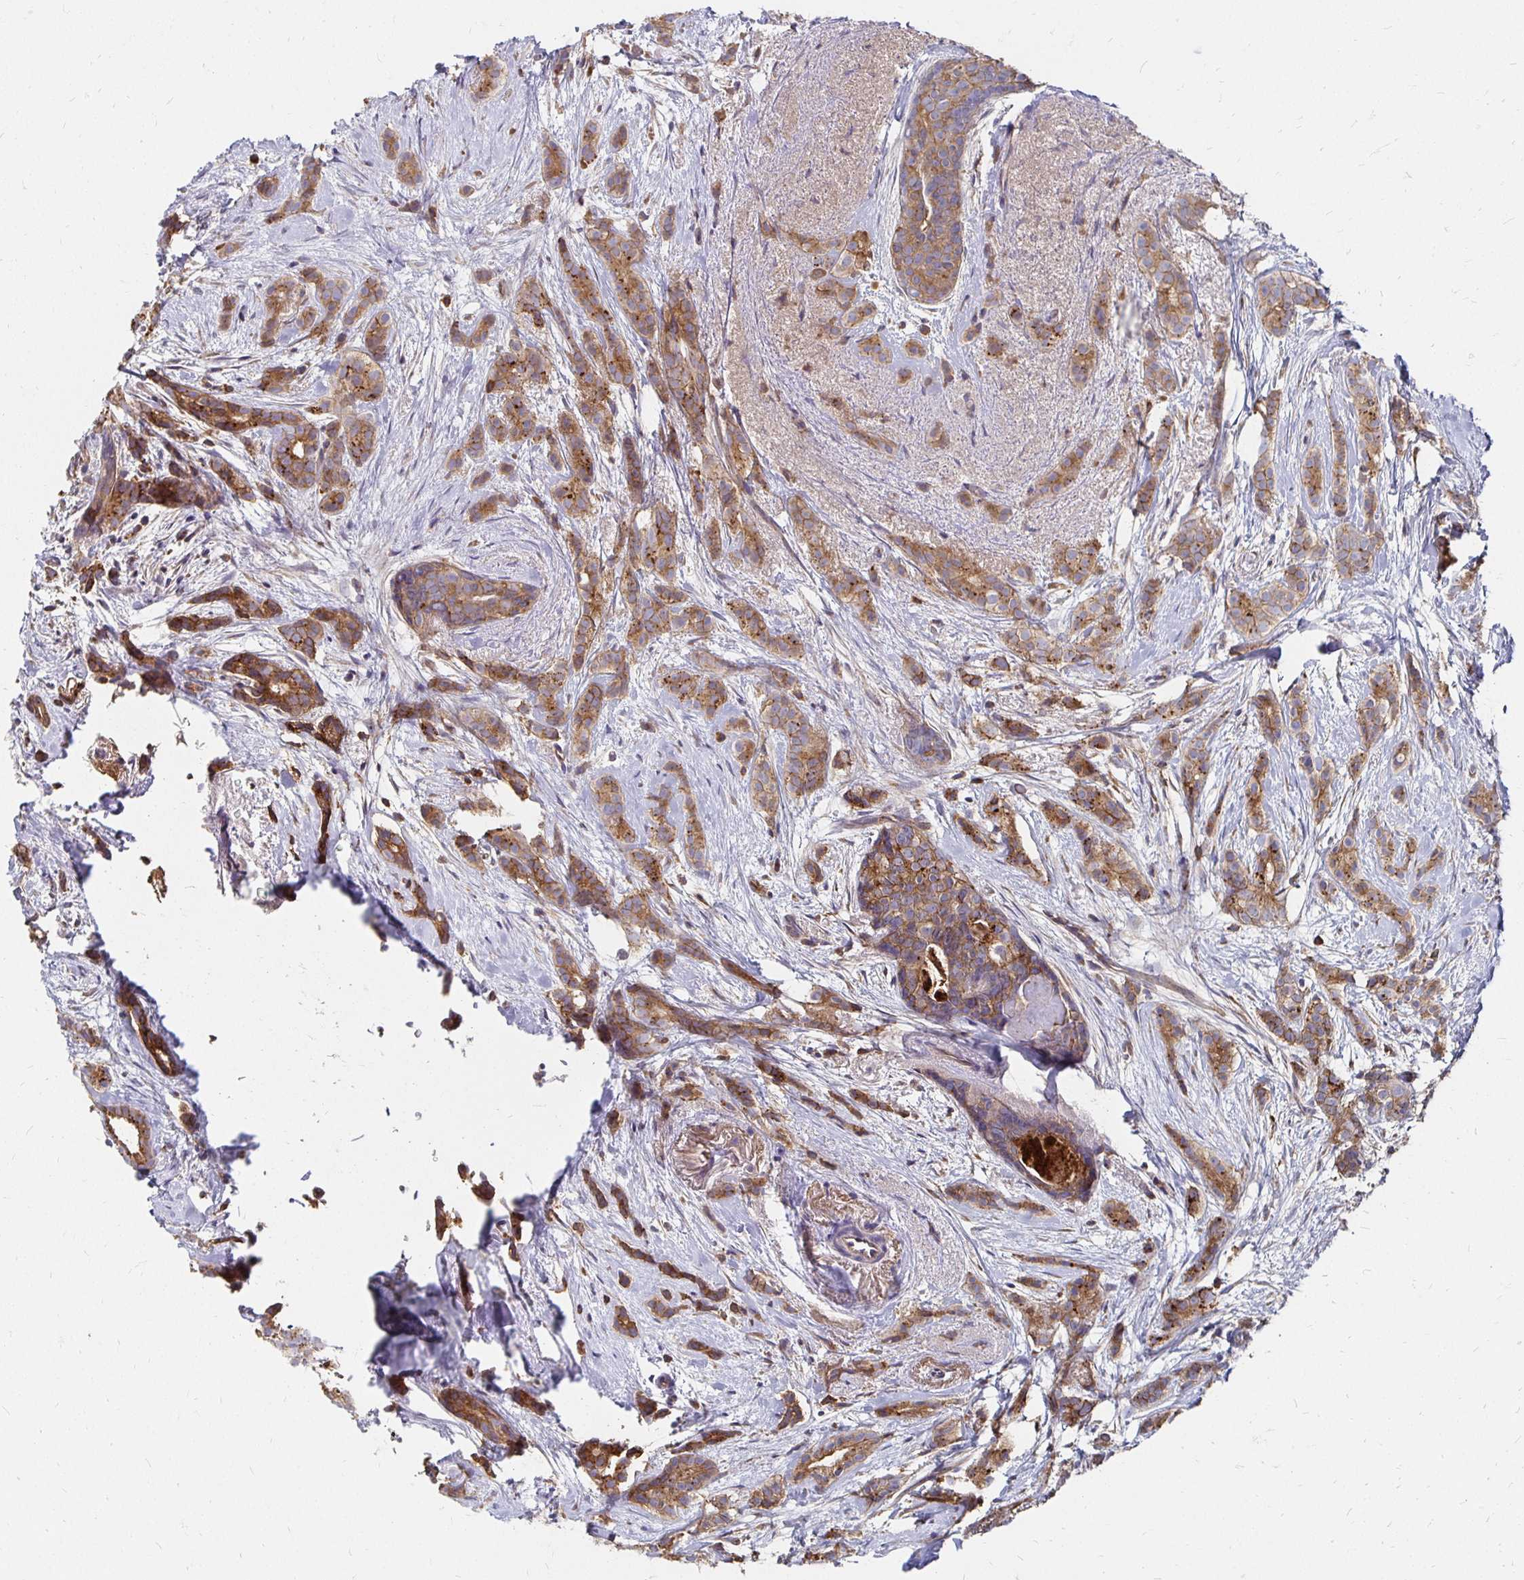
{"staining": {"intensity": "moderate", "quantity": ">75%", "location": "cytoplasmic/membranous"}, "tissue": "breast cancer", "cell_type": "Tumor cells", "image_type": "cancer", "snomed": [{"axis": "morphology", "description": "Duct carcinoma"}, {"axis": "topography", "description": "Breast"}], "caption": "This photomicrograph demonstrates immunohistochemistry staining of breast cancer (invasive ductal carcinoma), with medium moderate cytoplasmic/membranous positivity in approximately >75% of tumor cells.", "gene": "NCSTN", "patient": {"sex": "female", "age": 65}}